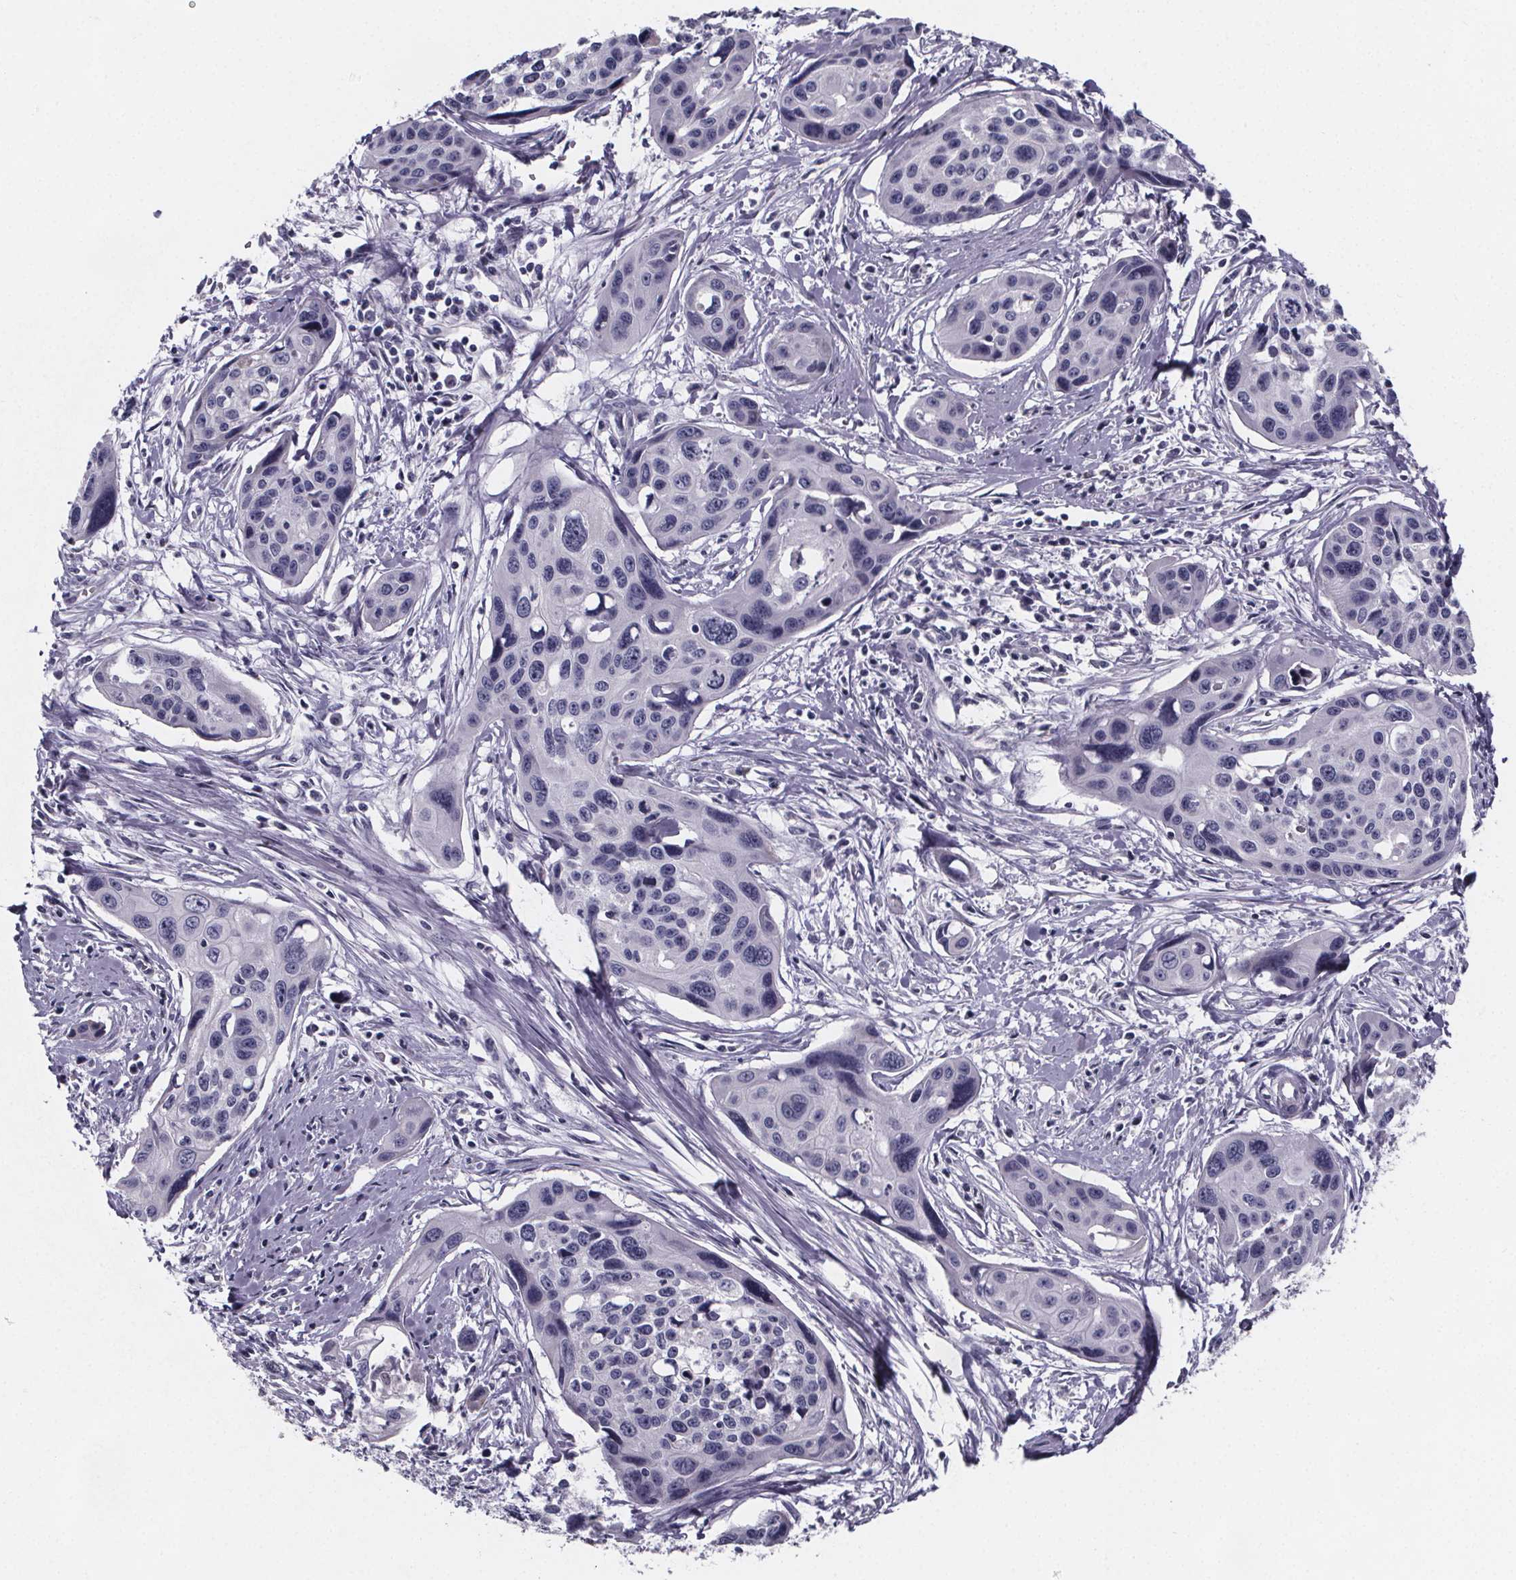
{"staining": {"intensity": "negative", "quantity": "none", "location": "none"}, "tissue": "cervical cancer", "cell_type": "Tumor cells", "image_type": "cancer", "snomed": [{"axis": "morphology", "description": "Squamous cell carcinoma, NOS"}, {"axis": "topography", "description": "Cervix"}], "caption": "An immunohistochemistry (IHC) photomicrograph of cervical cancer is shown. There is no staining in tumor cells of cervical cancer. Nuclei are stained in blue.", "gene": "PAH", "patient": {"sex": "female", "age": 31}}